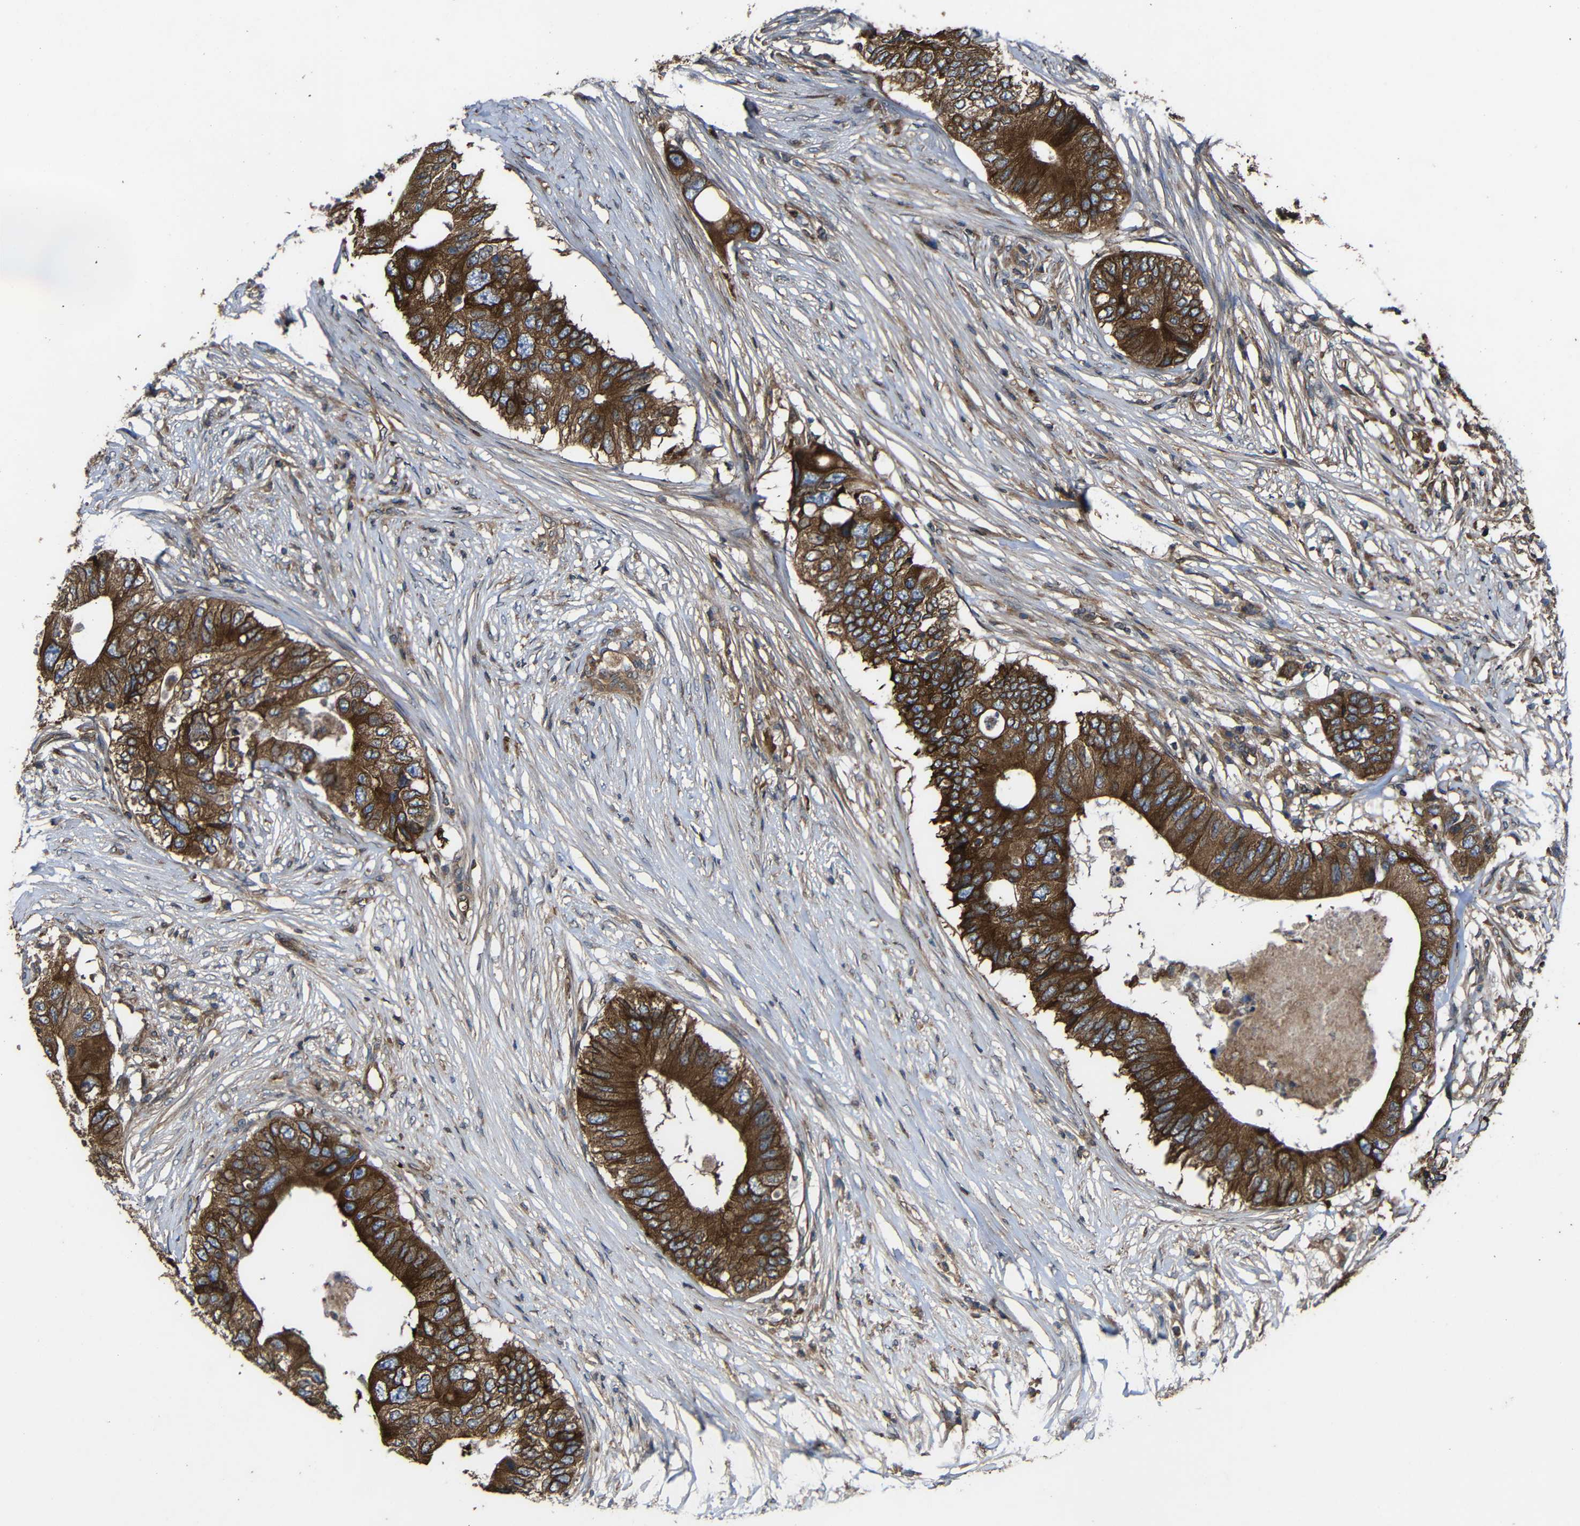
{"staining": {"intensity": "moderate", "quantity": ">75%", "location": "cytoplasmic/membranous"}, "tissue": "colorectal cancer", "cell_type": "Tumor cells", "image_type": "cancer", "snomed": [{"axis": "morphology", "description": "Adenocarcinoma, NOS"}, {"axis": "topography", "description": "Colon"}], "caption": "Human colorectal cancer (adenocarcinoma) stained with a protein marker exhibits moderate staining in tumor cells.", "gene": "TREM2", "patient": {"sex": "male", "age": 71}}